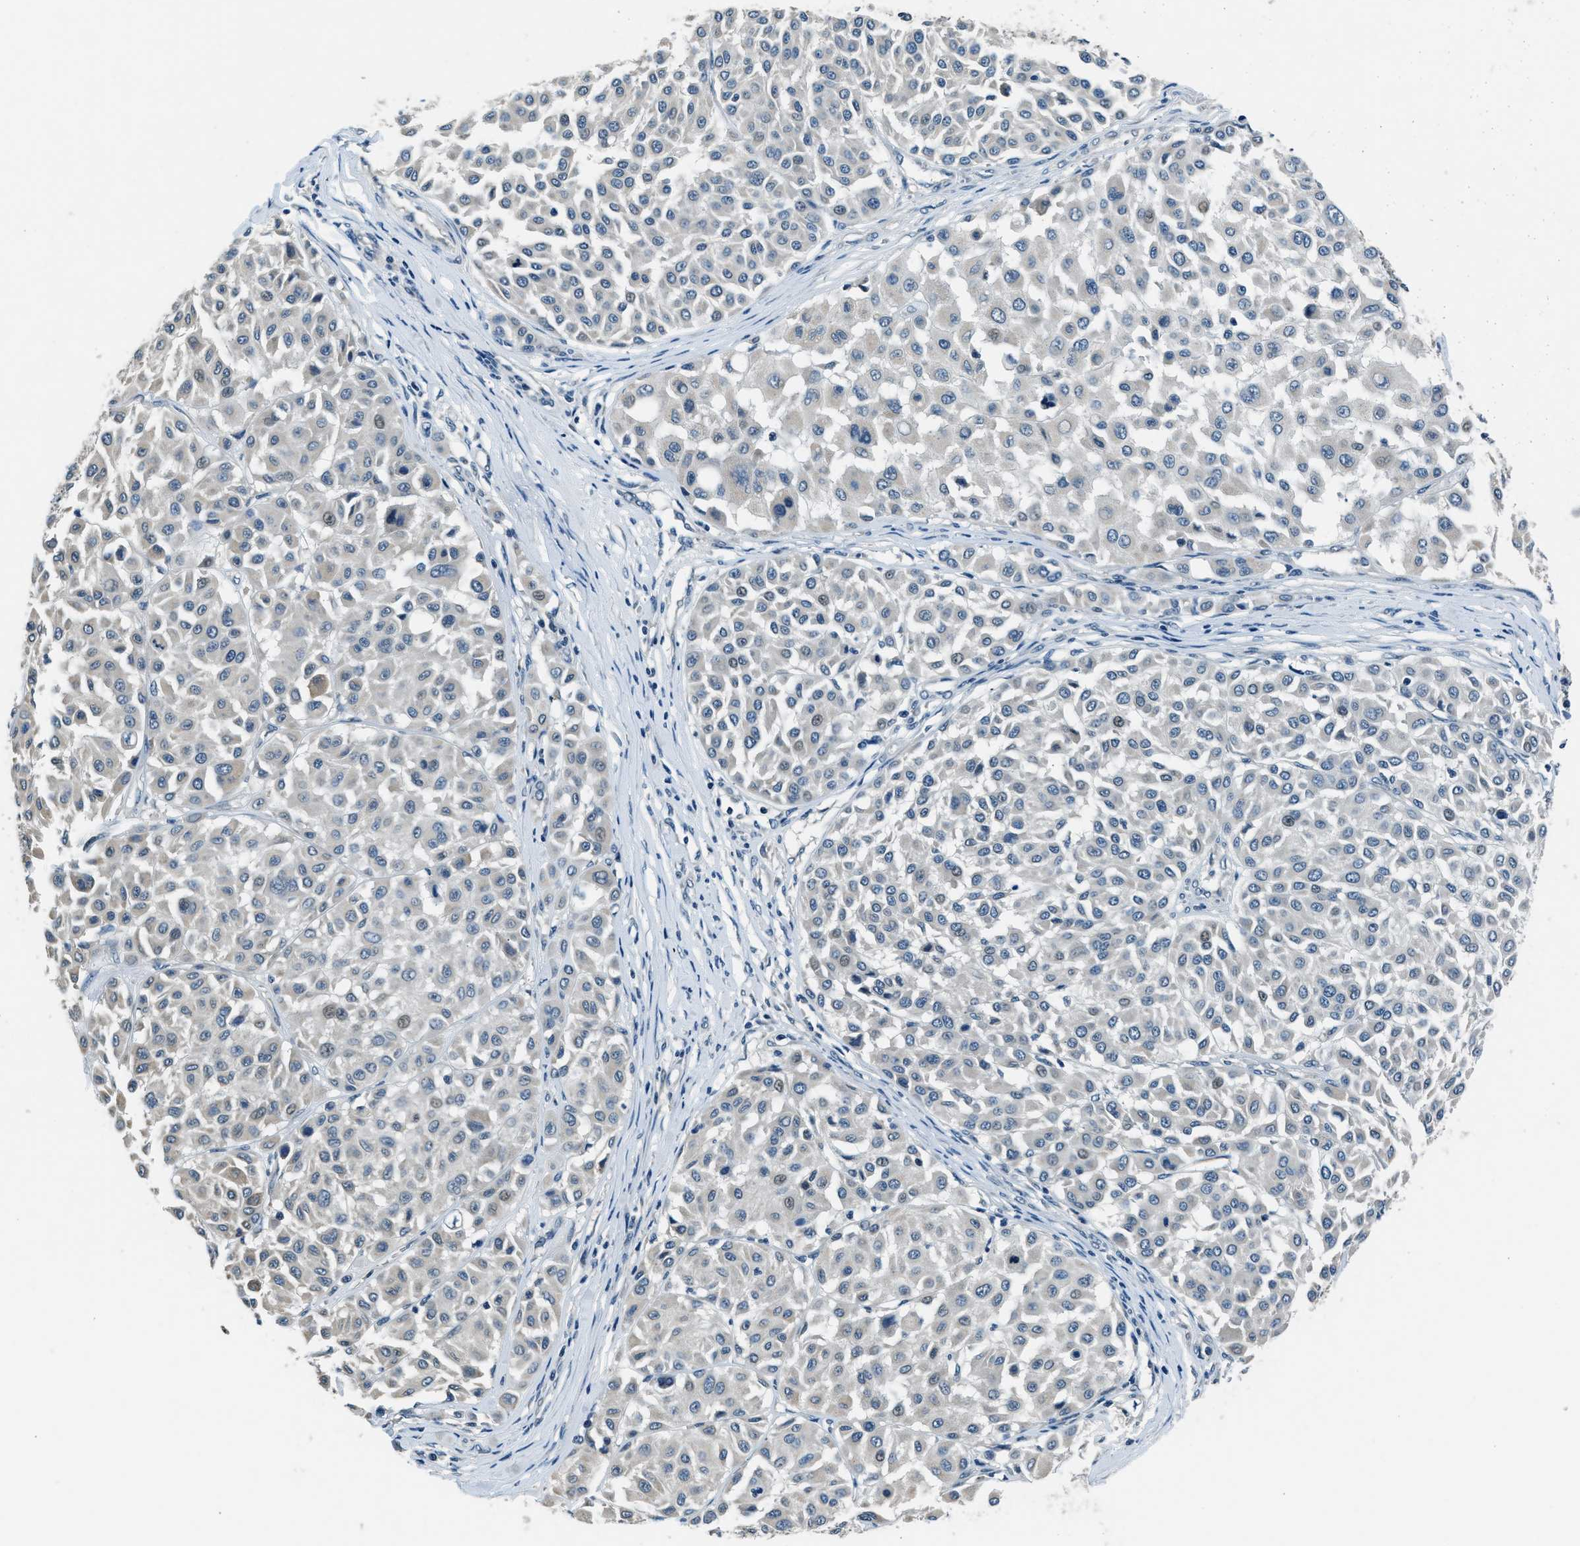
{"staining": {"intensity": "weak", "quantity": "<25%", "location": "nuclear"}, "tissue": "melanoma", "cell_type": "Tumor cells", "image_type": "cancer", "snomed": [{"axis": "morphology", "description": "Malignant melanoma, Metastatic site"}, {"axis": "topography", "description": "Soft tissue"}], "caption": "A micrograph of melanoma stained for a protein shows no brown staining in tumor cells.", "gene": "NME8", "patient": {"sex": "male", "age": 41}}